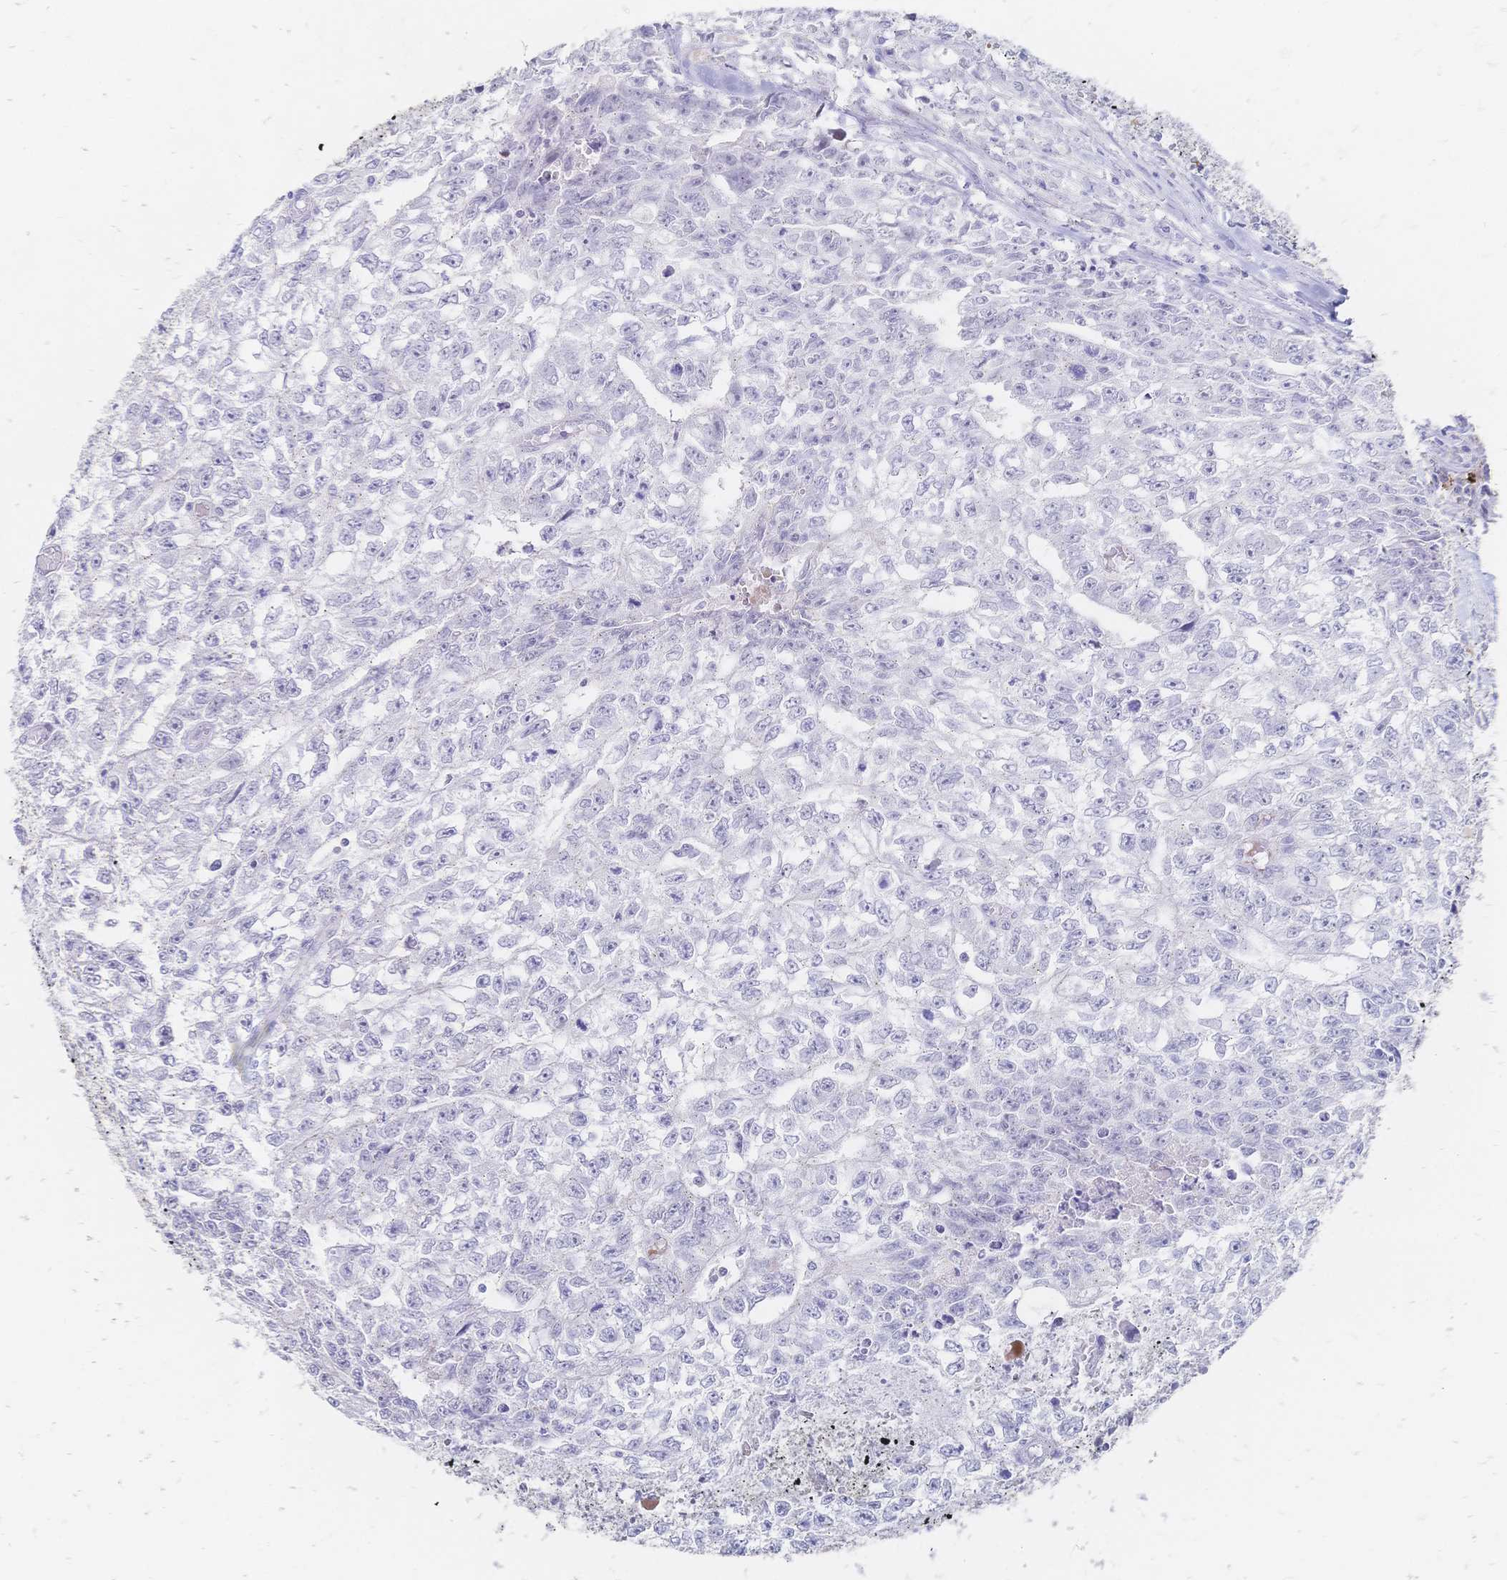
{"staining": {"intensity": "negative", "quantity": "none", "location": "none"}, "tissue": "testis cancer", "cell_type": "Tumor cells", "image_type": "cancer", "snomed": [{"axis": "morphology", "description": "Carcinoma, Embryonal, NOS"}, {"axis": "morphology", "description": "Teratoma, malignant, NOS"}, {"axis": "topography", "description": "Testis"}], "caption": "IHC photomicrograph of neoplastic tissue: human testis cancer stained with DAB (3,3'-diaminobenzidine) exhibits no significant protein staining in tumor cells.", "gene": "PSORS1C2", "patient": {"sex": "male", "age": 24}}